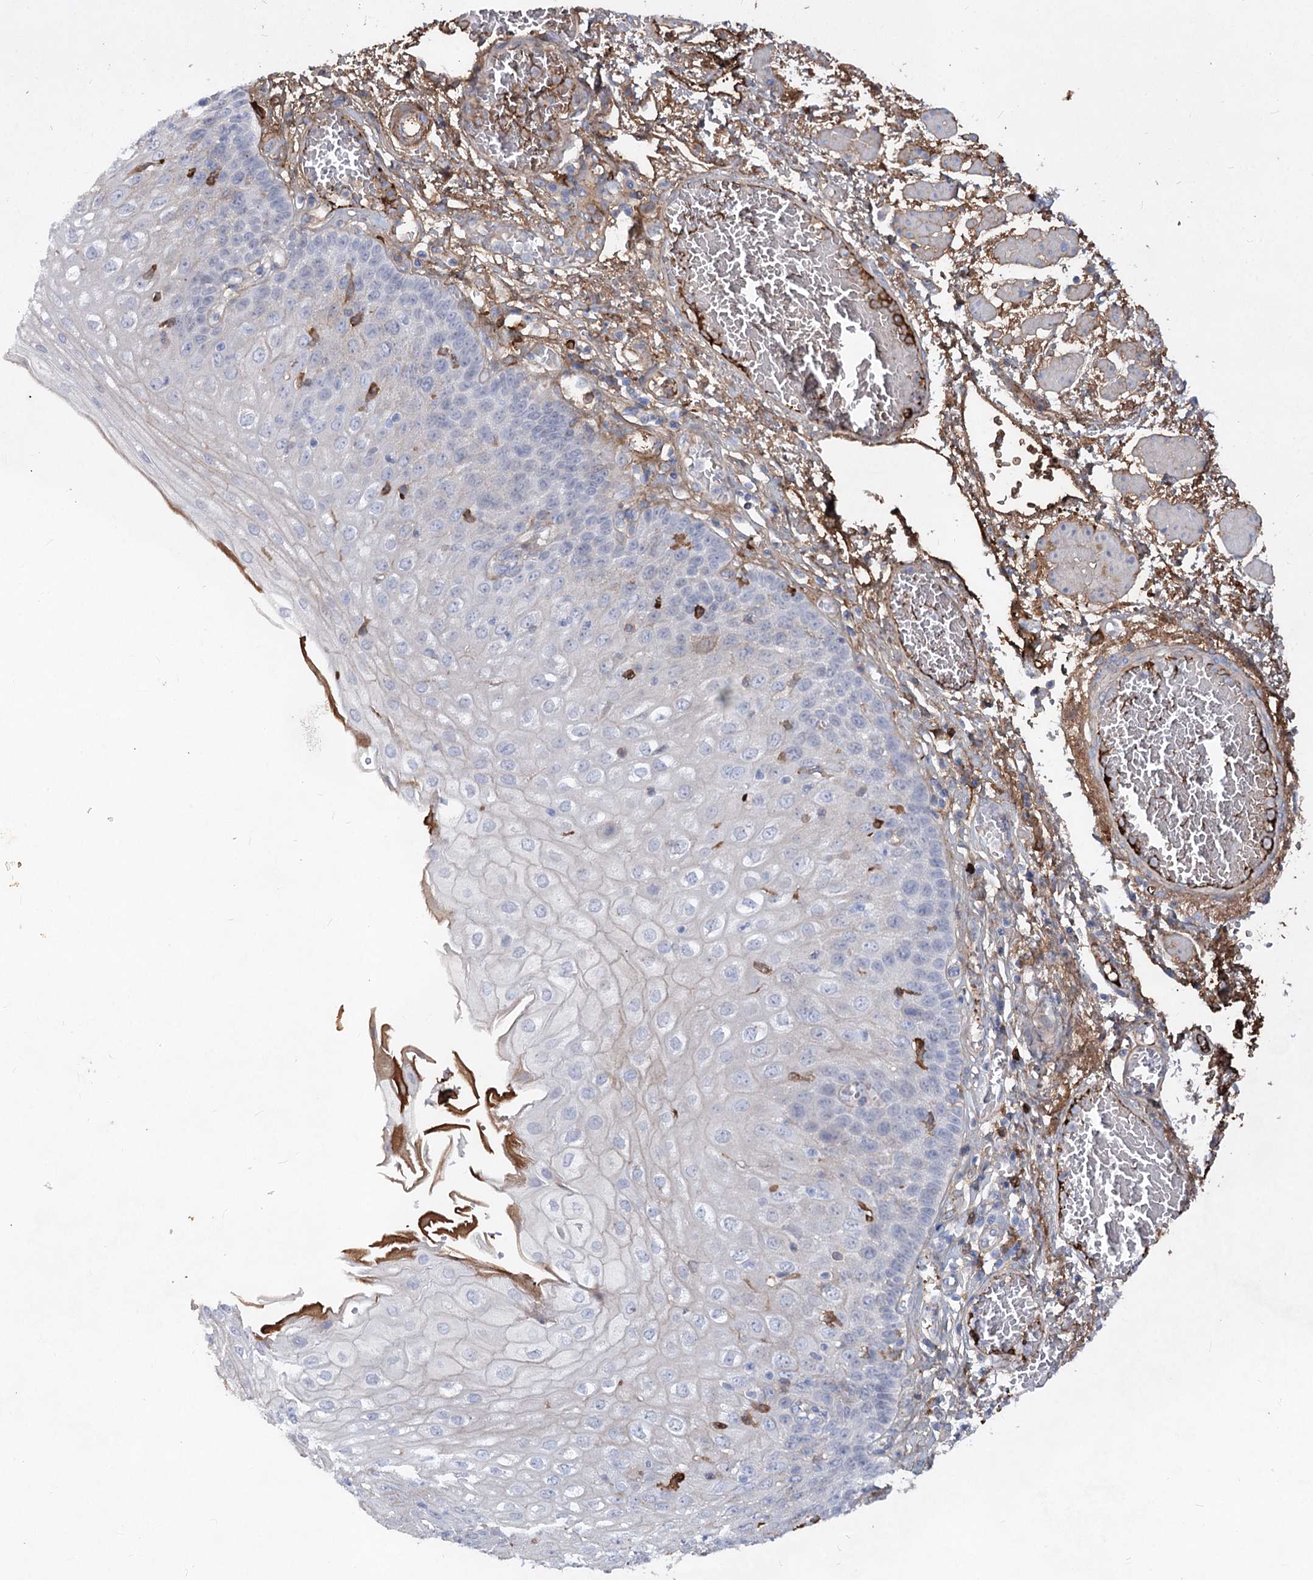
{"staining": {"intensity": "negative", "quantity": "none", "location": "none"}, "tissue": "esophagus", "cell_type": "Squamous epithelial cells", "image_type": "normal", "snomed": [{"axis": "morphology", "description": "Normal tissue, NOS"}, {"axis": "topography", "description": "Esophagus"}], "caption": "A high-resolution photomicrograph shows immunohistochemistry (IHC) staining of normal esophagus, which shows no significant staining in squamous epithelial cells.", "gene": "TASOR2", "patient": {"sex": "male", "age": 81}}